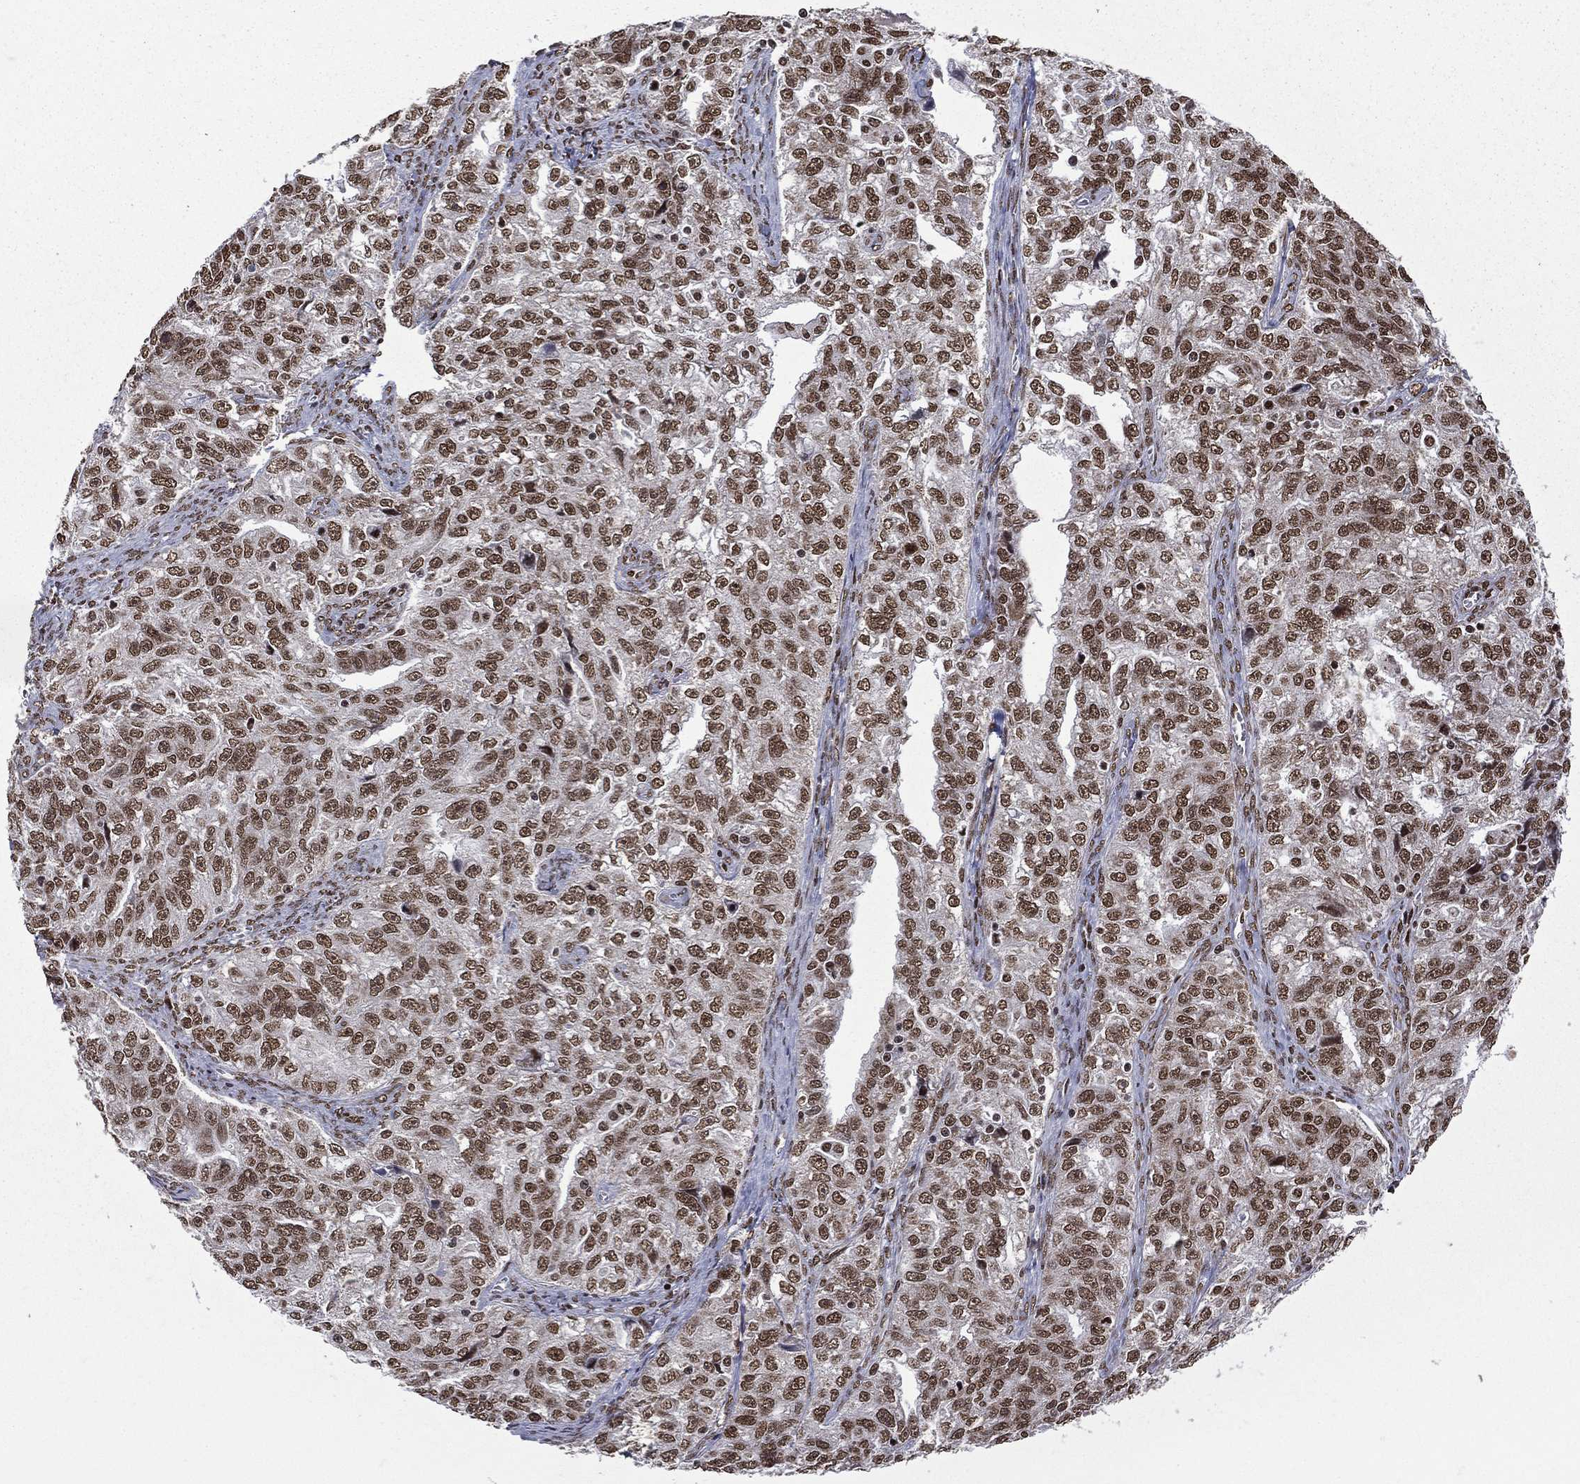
{"staining": {"intensity": "strong", "quantity": ">75%", "location": "nuclear"}, "tissue": "ovarian cancer", "cell_type": "Tumor cells", "image_type": "cancer", "snomed": [{"axis": "morphology", "description": "Cystadenocarcinoma, serous, NOS"}, {"axis": "topography", "description": "Ovary"}], "caption": "Ovarian cancer stained with a protein marker displays strong staining in tumor cells.", "gene": "C5orf24", "patient": {"sex": "female", "age": 51}}